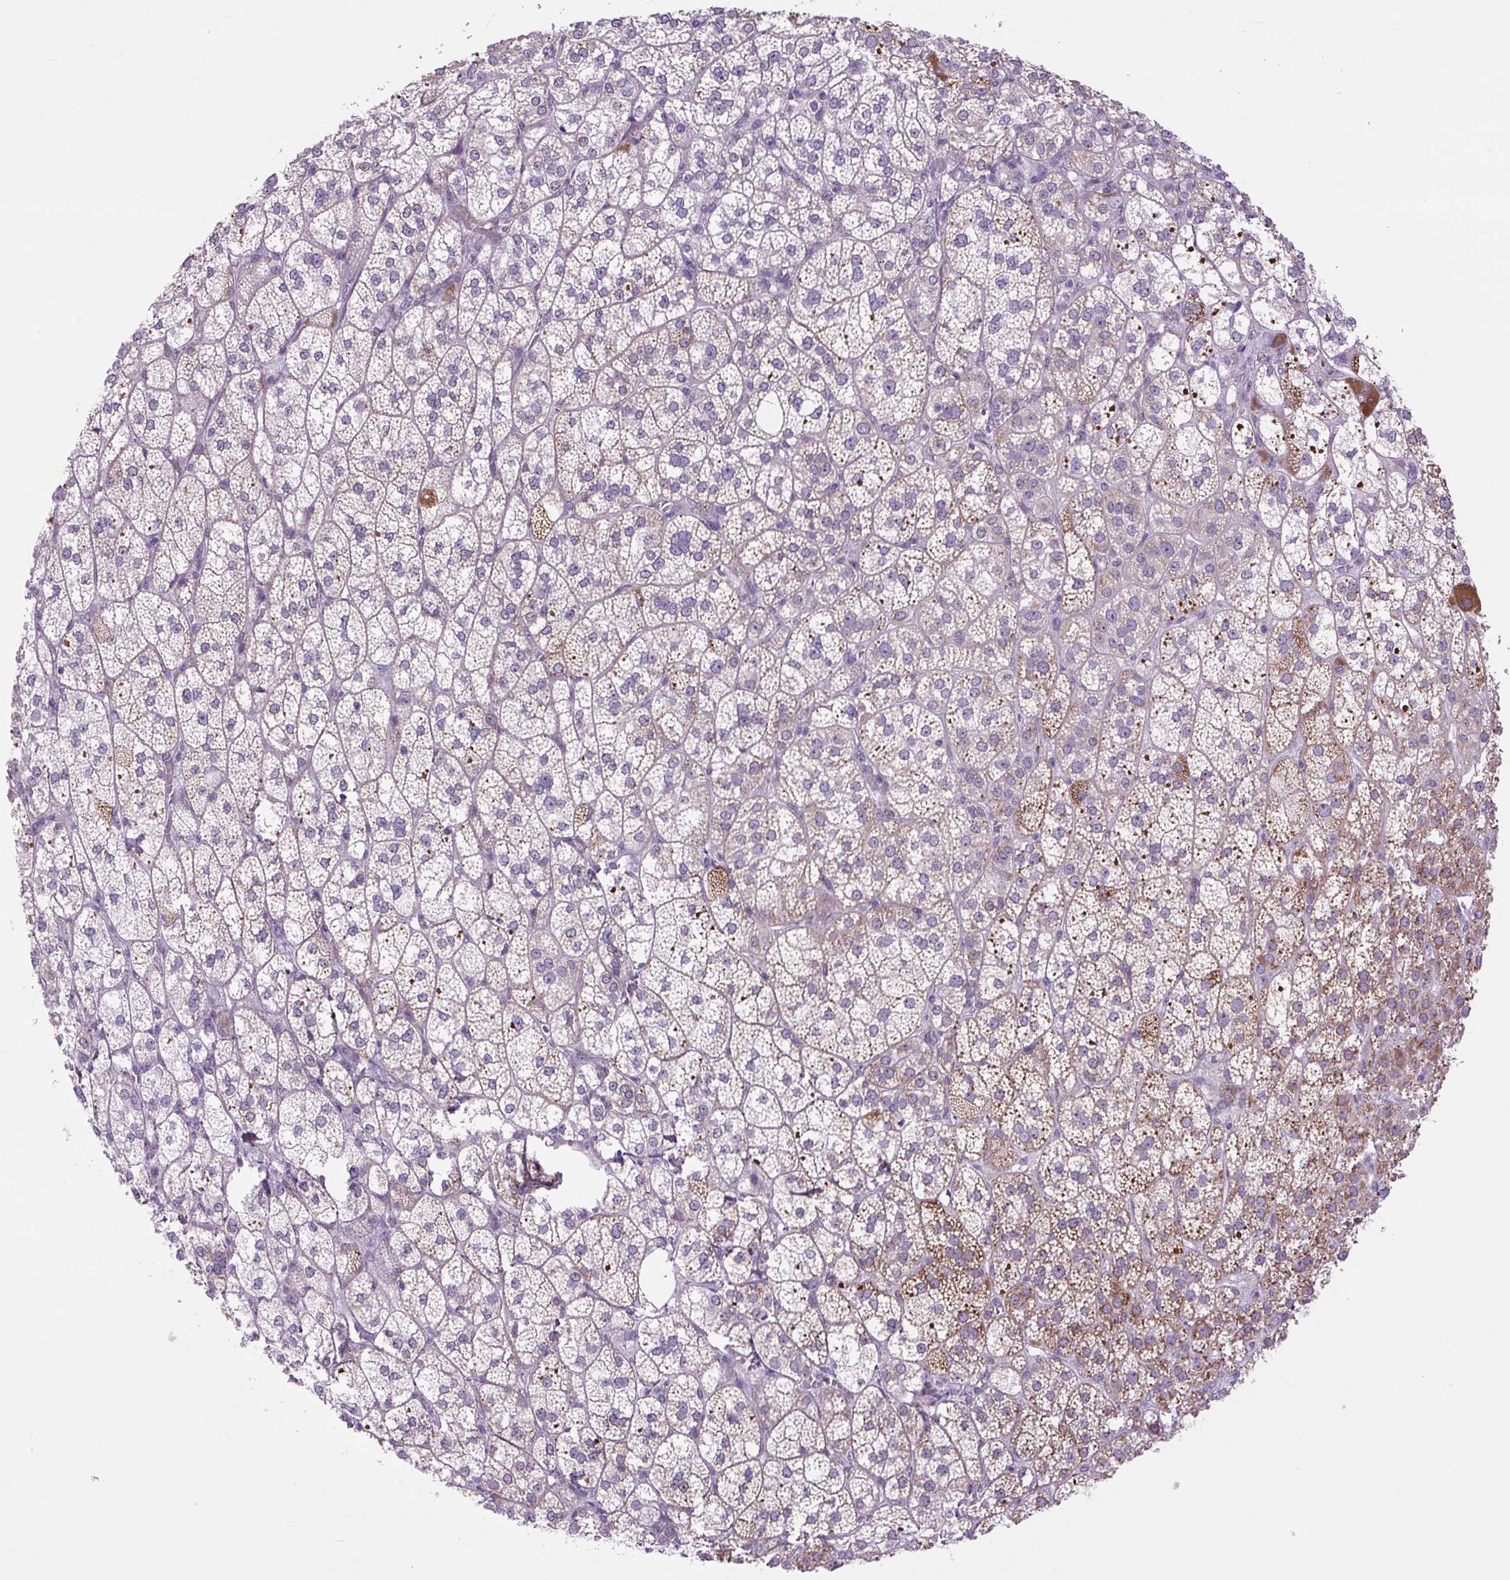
{"staining": {"intensity": "strong", "quantity": "25%-75%", "location": "cytoplasmic/membranous"}, "tissue": "adrenal gland", "cell_type": "Glandular cells", "image_type": "normal", "snomed": [{"axis": "morphology", "description": "Normal tissue, NOS"}, {"axis": "topography", "description": "Adrenal gland"}], "caption": "DAB immunohistochemical staining of benign adrenal gland exhibits strong cytoplasmic/membranous protein staining in about 25%-75% of glandular cells. The protein is shown in brown color, while the nuclei are stained blue.", "gene": "SCO2", "patient": {"sex": "female", "age": 60}}